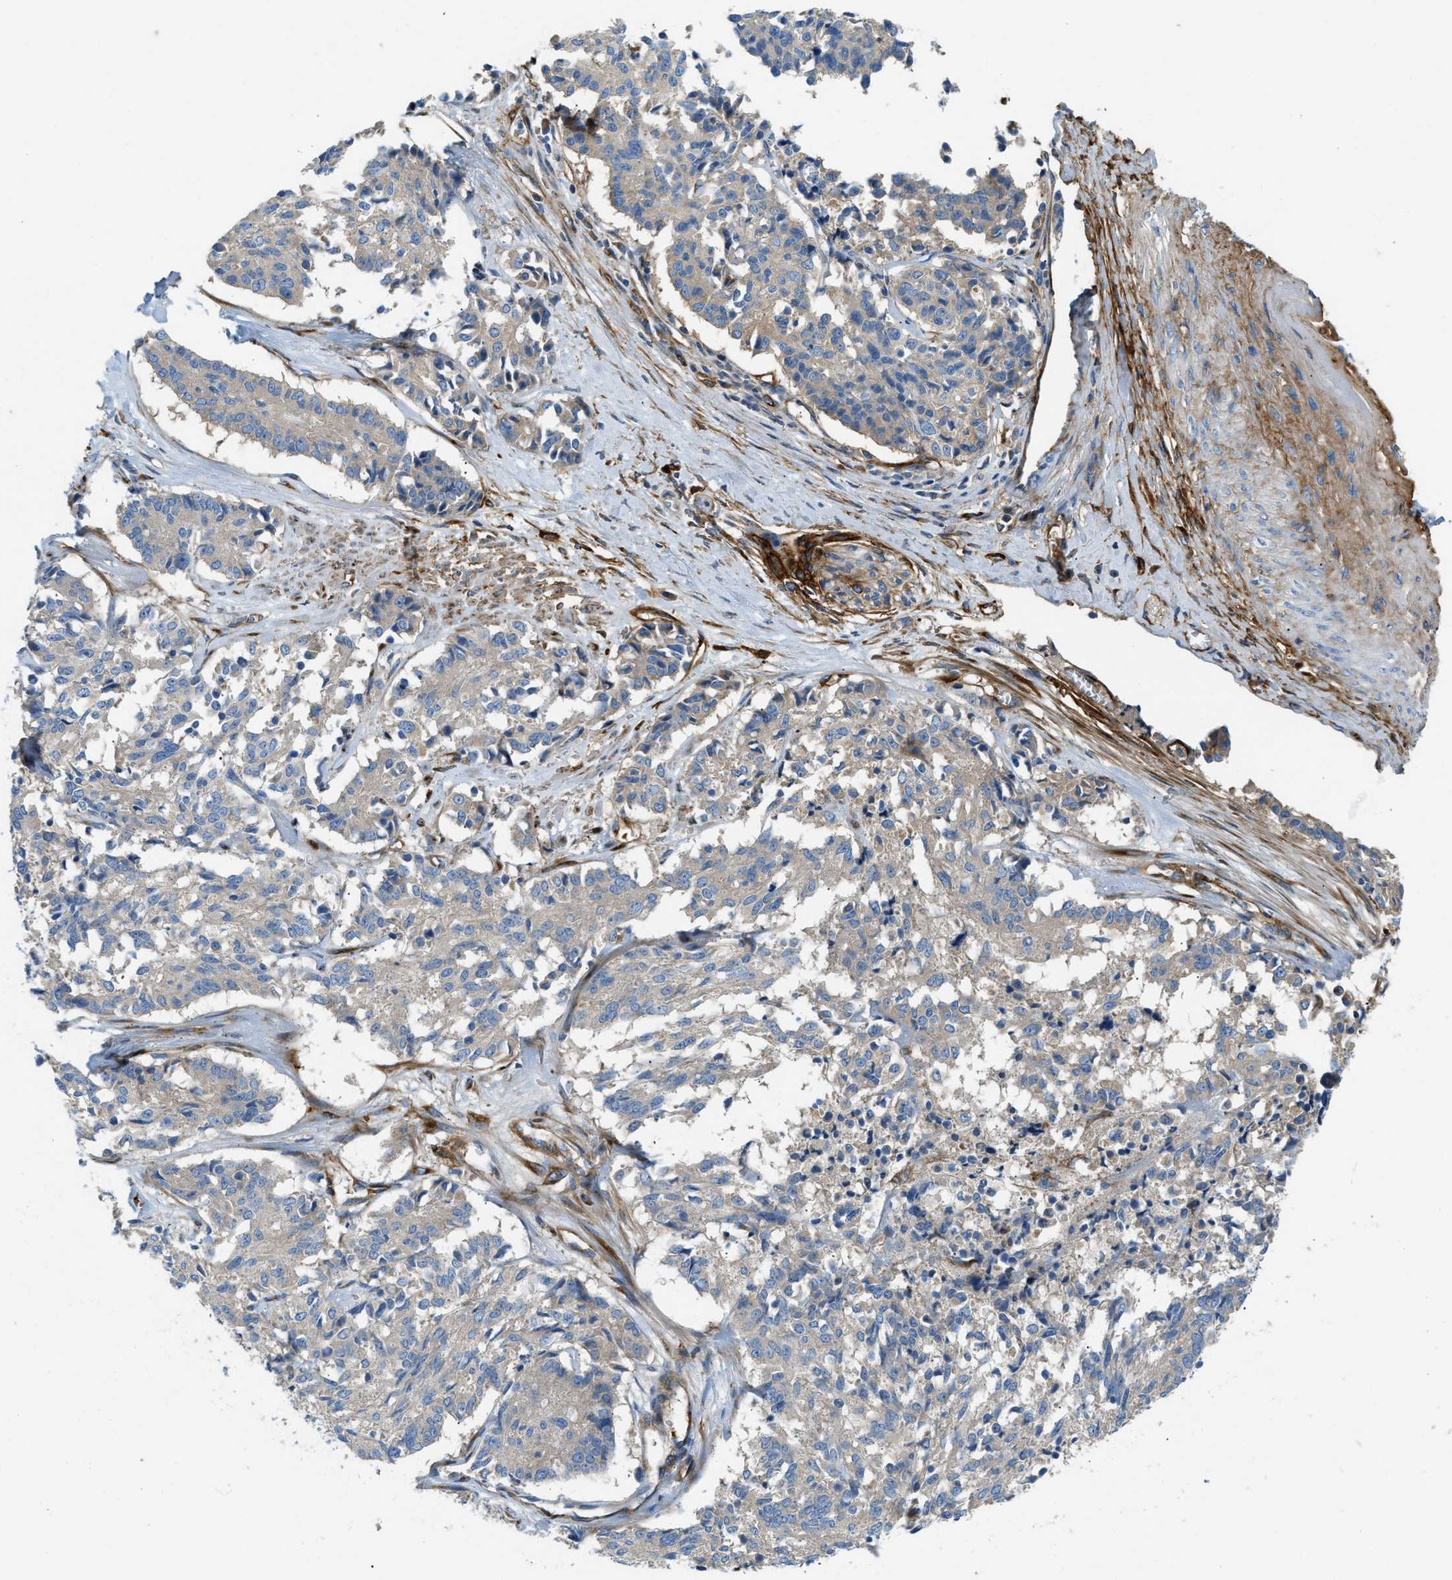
{"staining": {"intensity": "negative", "quantity": "none", "location": "none"}, "tissue": "cervical cancer", "cell_type": "Tumor cells", "image_type": "cancer", "snomed": [{"axis": "morphology", "description": "Squamous cell carcinoma, NOS"}, {"axis": "topography", "description": "Cervix"}], "caption": "Tumor cells show no significant protein expression in cervical squamous cell carcinoma.", "gene": "COL15A1", "patient": {"sex": "female", "age": 35}}